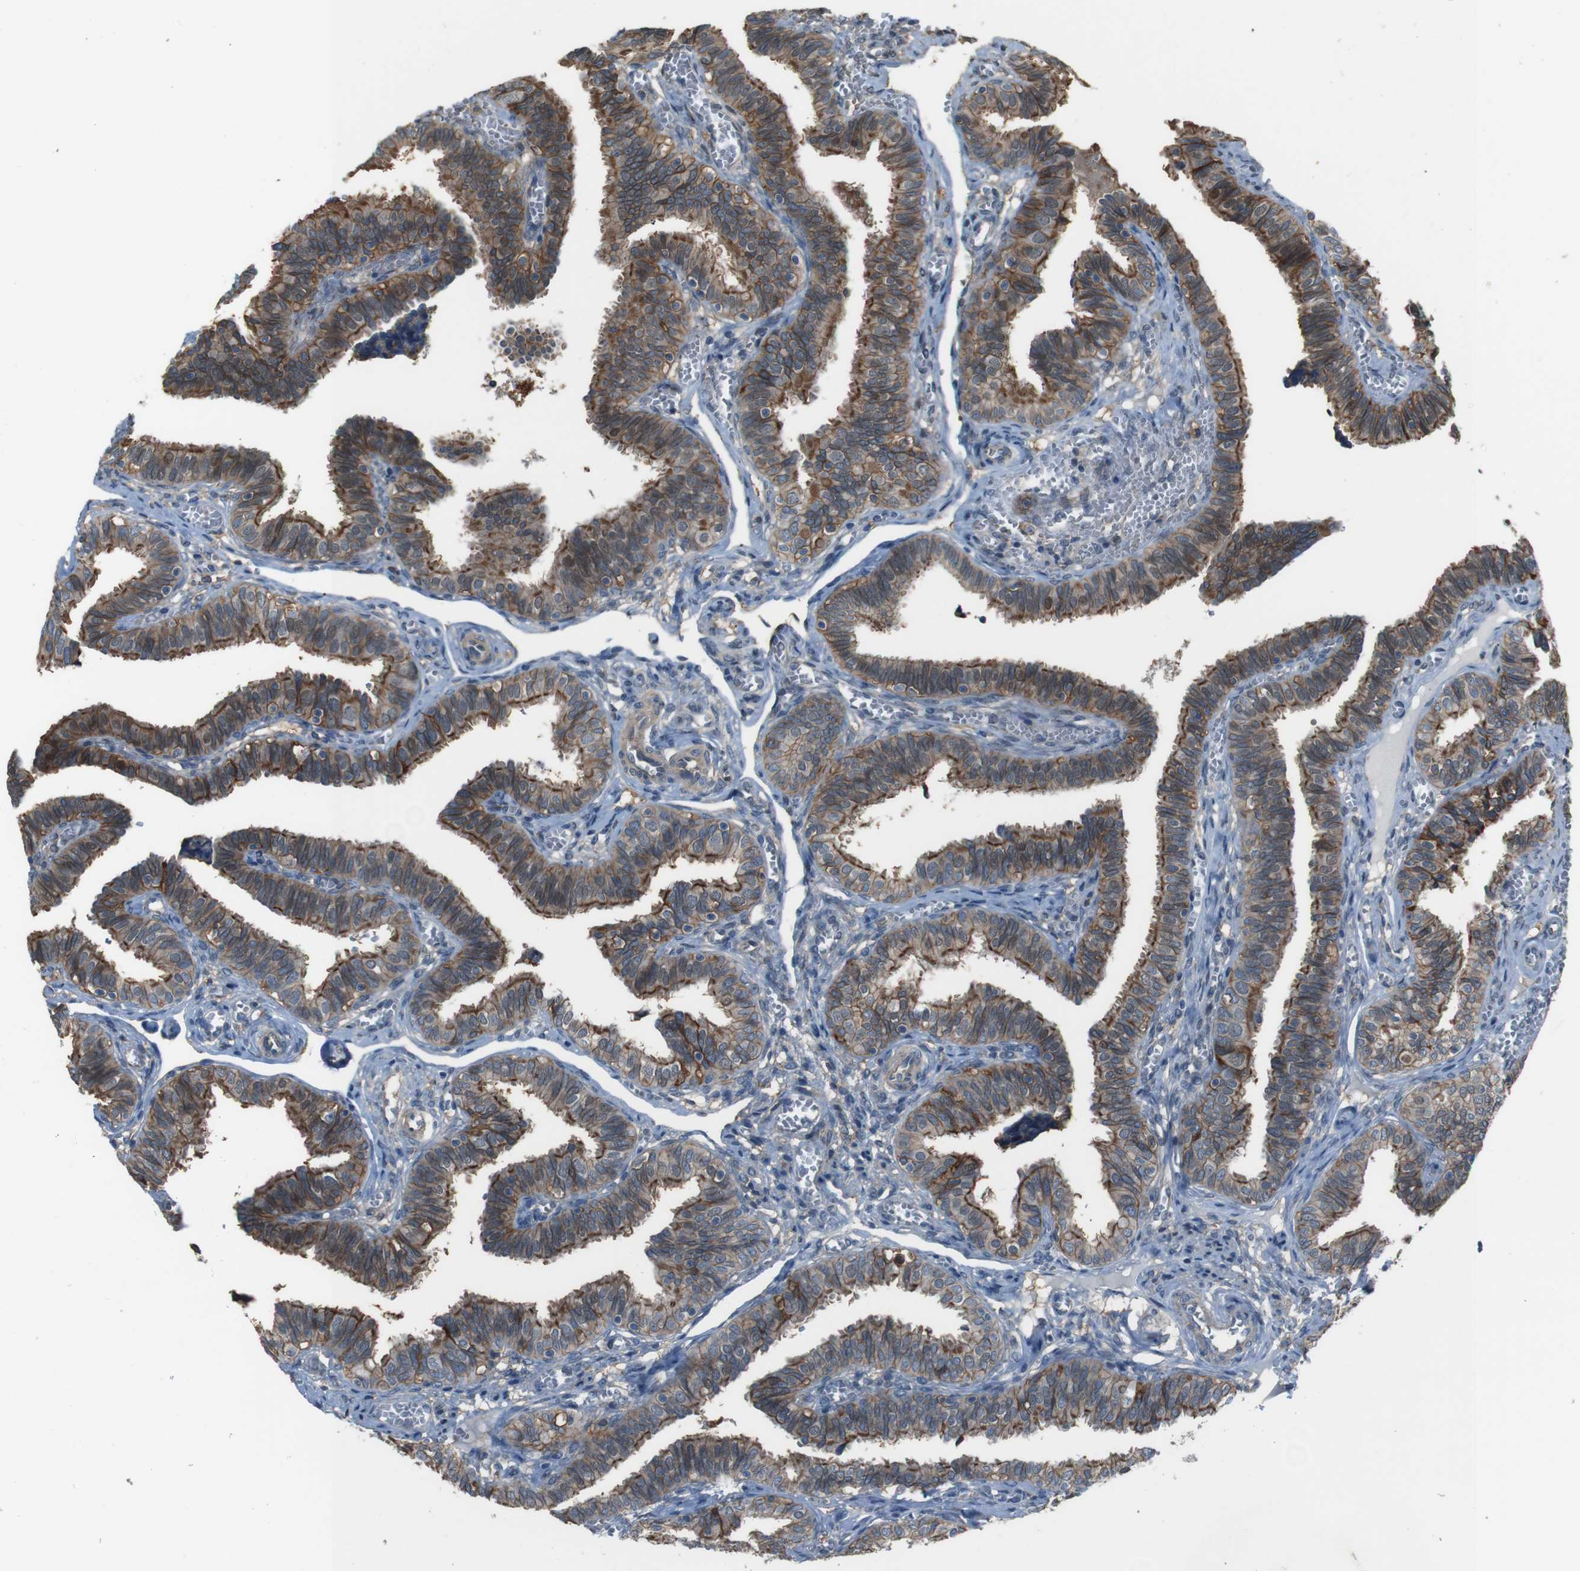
{"staining": {"intensity": "strong", "quantity": "25%-75%", "location": "cytoplasmic/membranous"}, "tissue": "fallopian tube", "cell_type": "Glandular cells", "image_type": "normal", "snomed": [{"axis": "morphology", "description": "Normal tissue, NOS"}, {"axis": "topography", "description": "Fallopian tube"}], "caption": "Immunohistochemistry (IHC) of benign human fallopian tube exhibits high levels of strong cytoplasmic/membranous expression in approximately 25%-75% of glandular cells.", "gene": "ATP2B1", "patient": {"sex": "female", "age": 46}}